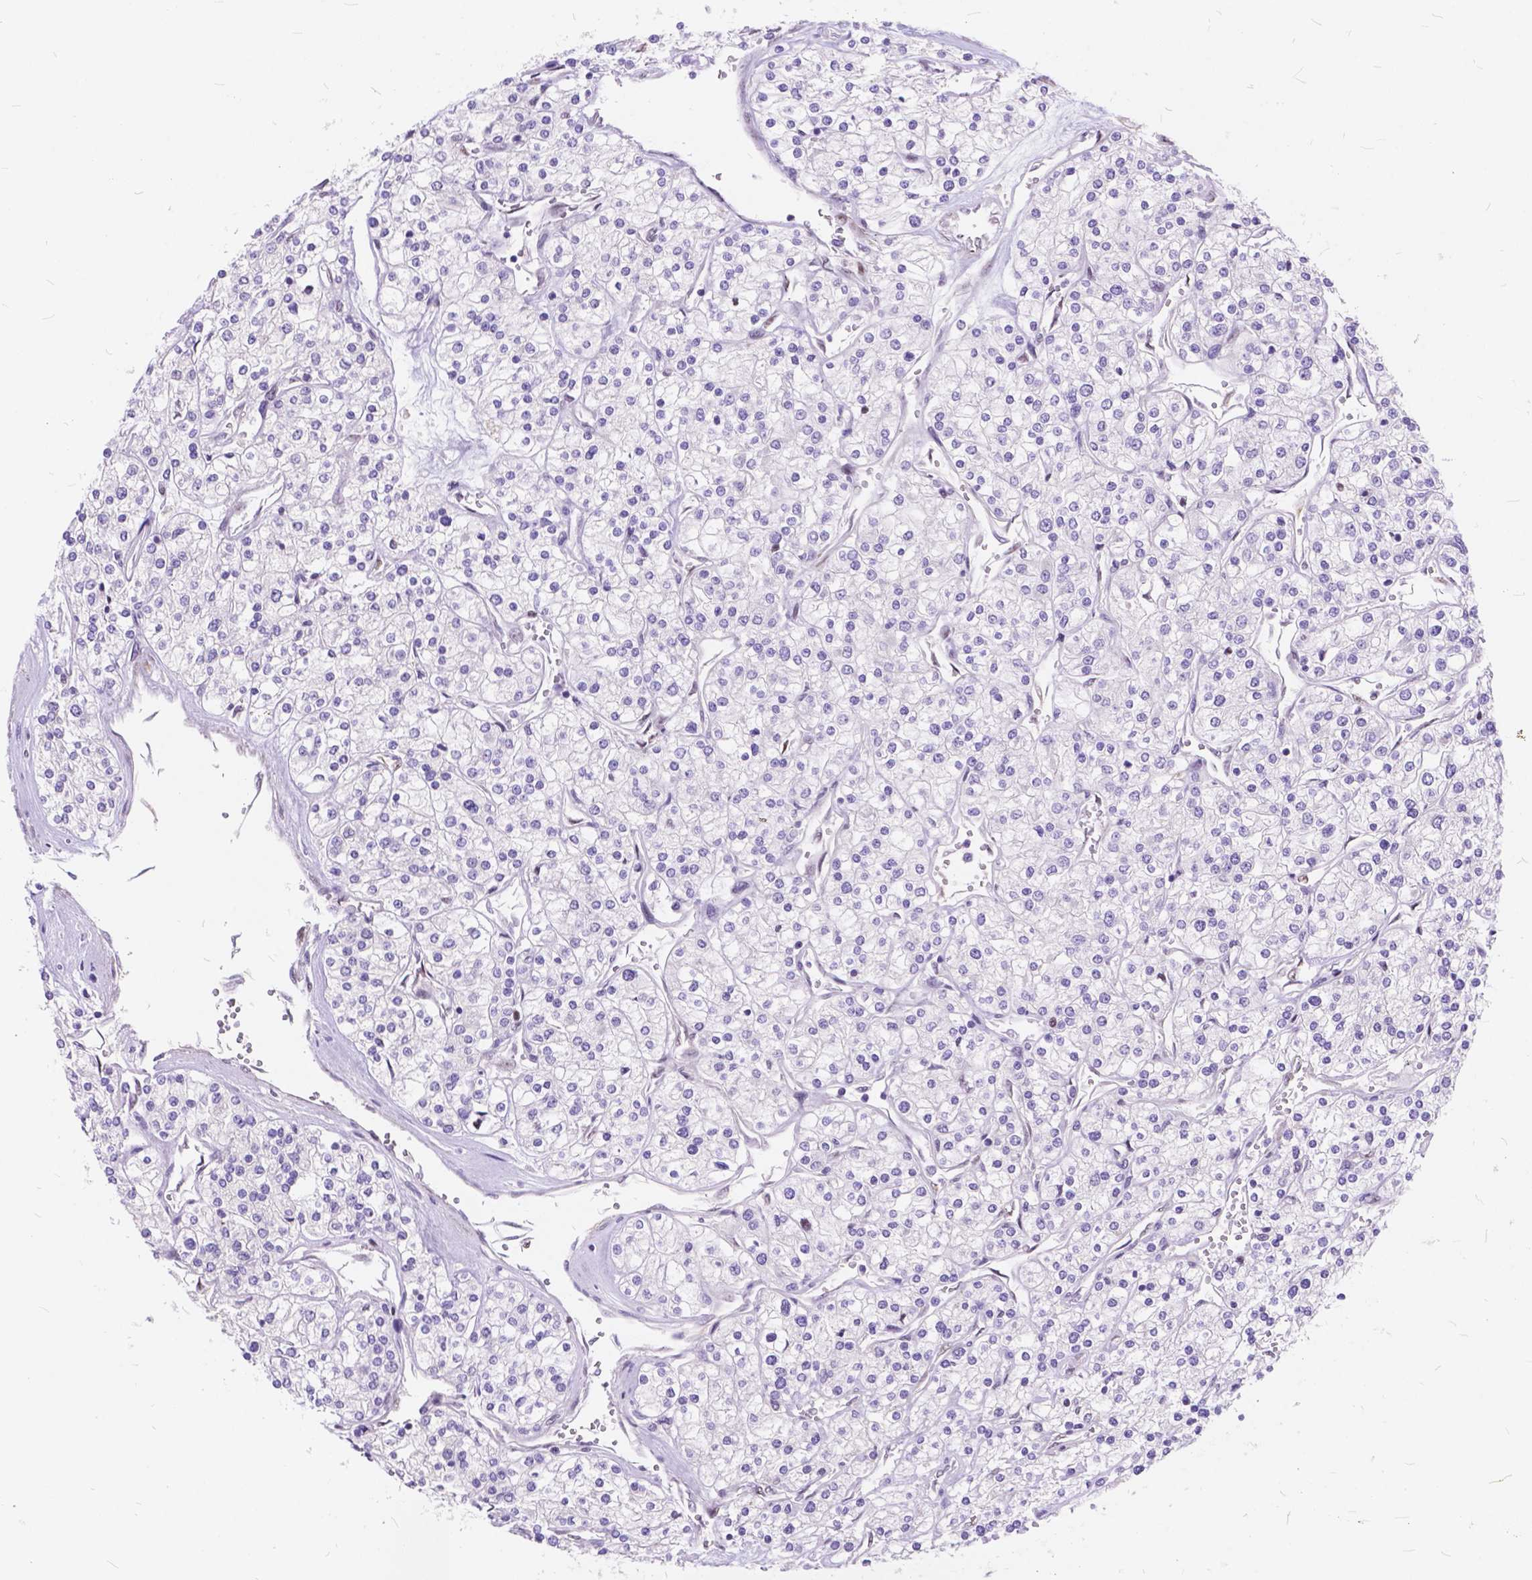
{"staining": {"intensity": "negative", "quantity": "none", "location": "none"}, "tissue": "renal cancer", "cell_type": "Tumor cells", "image_type": "cancer", "snomed": [{"axis": "morphology", "description": "Adenocarcinoma, NOS"}, {"axis": "topography", "description": "Kidney"}], "caption": "Tumor cells are negative for protein expression in human renal adenocarcinoma.", "gene": "MAN2C1", "patient": {"sex": "male", "age": 80}}